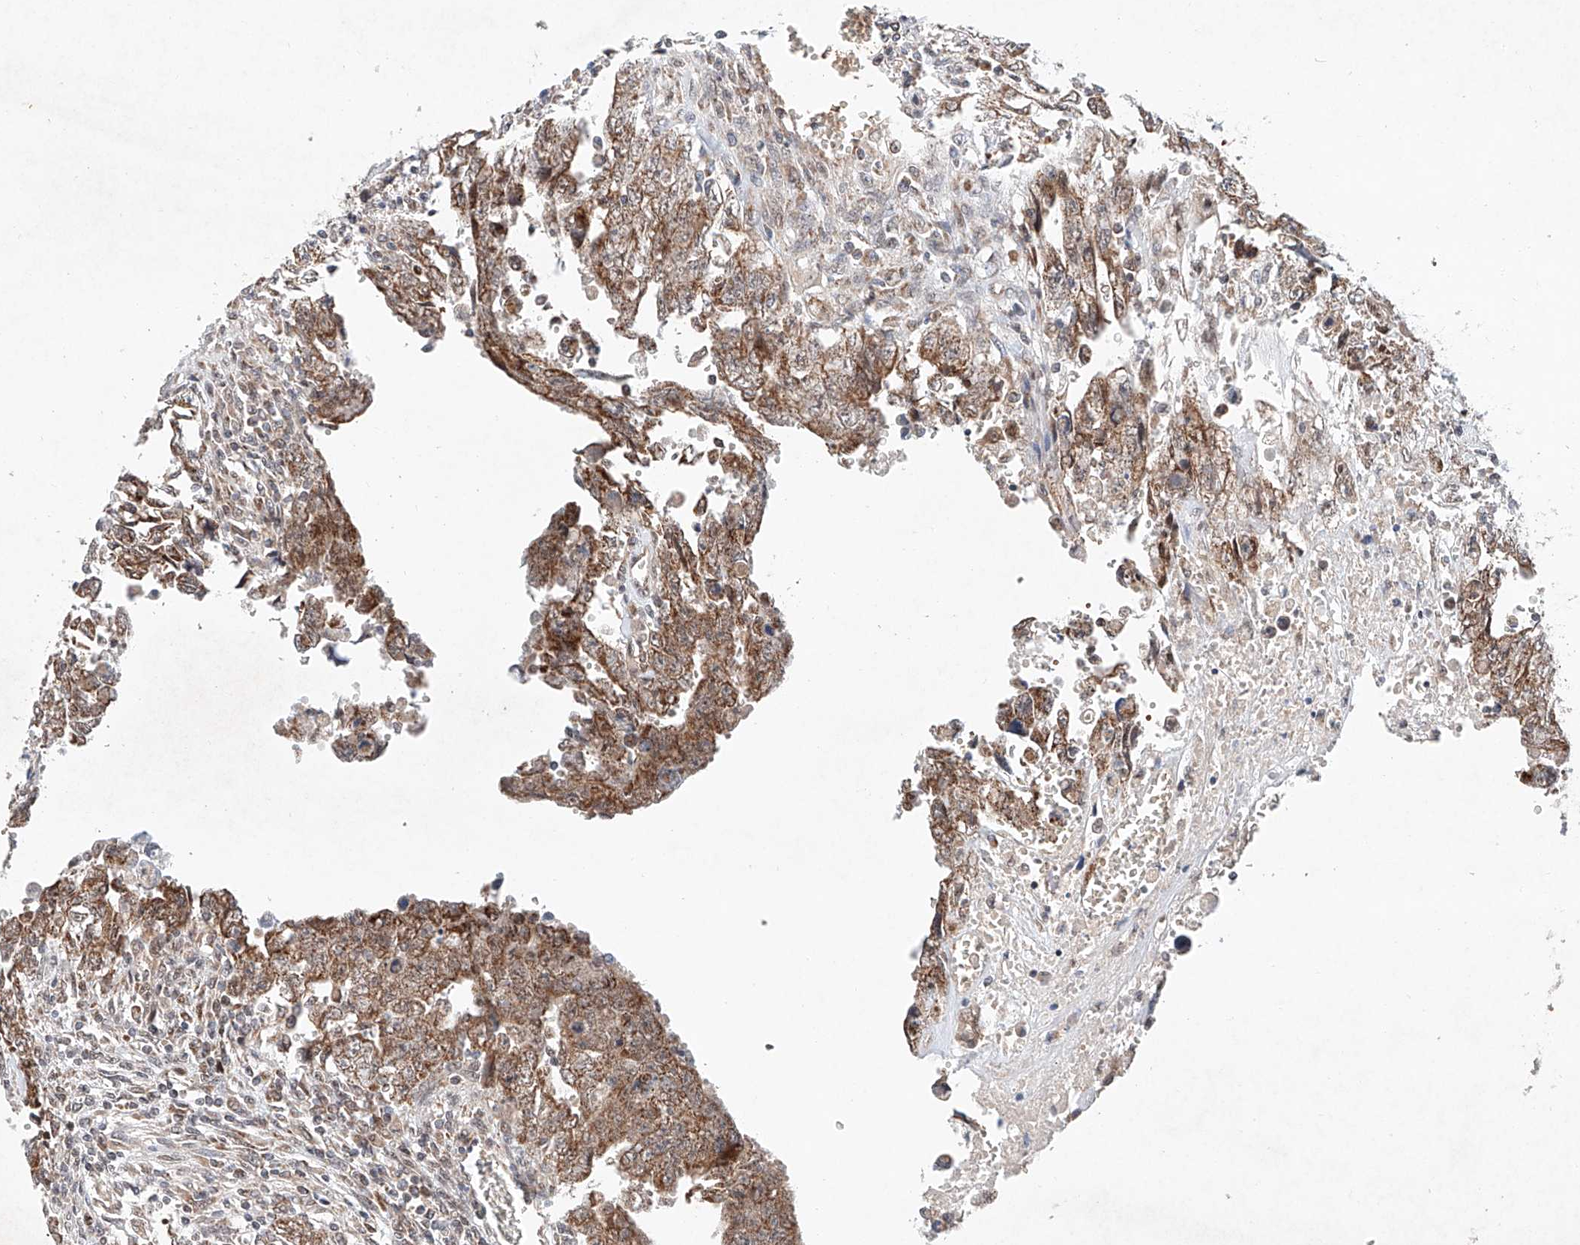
{"staining": {"intensity": "moderate", "quantity": ">75%", "location": "cytoplasmic/membranous"}, "tissue": "testis cancer", "cell_type": "Tumor cells", "image_type": "cancer", "snomed": [{"axis": "morphology", "description": "Carcinoma, Embryonal, NOS"}, {"axis": "topography", "description": "Testis"}], "caption": "Immunohistochemical staining of testis embryonal carcinoma demonstrates moderate cytoplasmic/membranous protein positivity in approximately >75% of tumor cells.", "gene": "FASTK", "patient": {"sex": "male", "age": 28}}